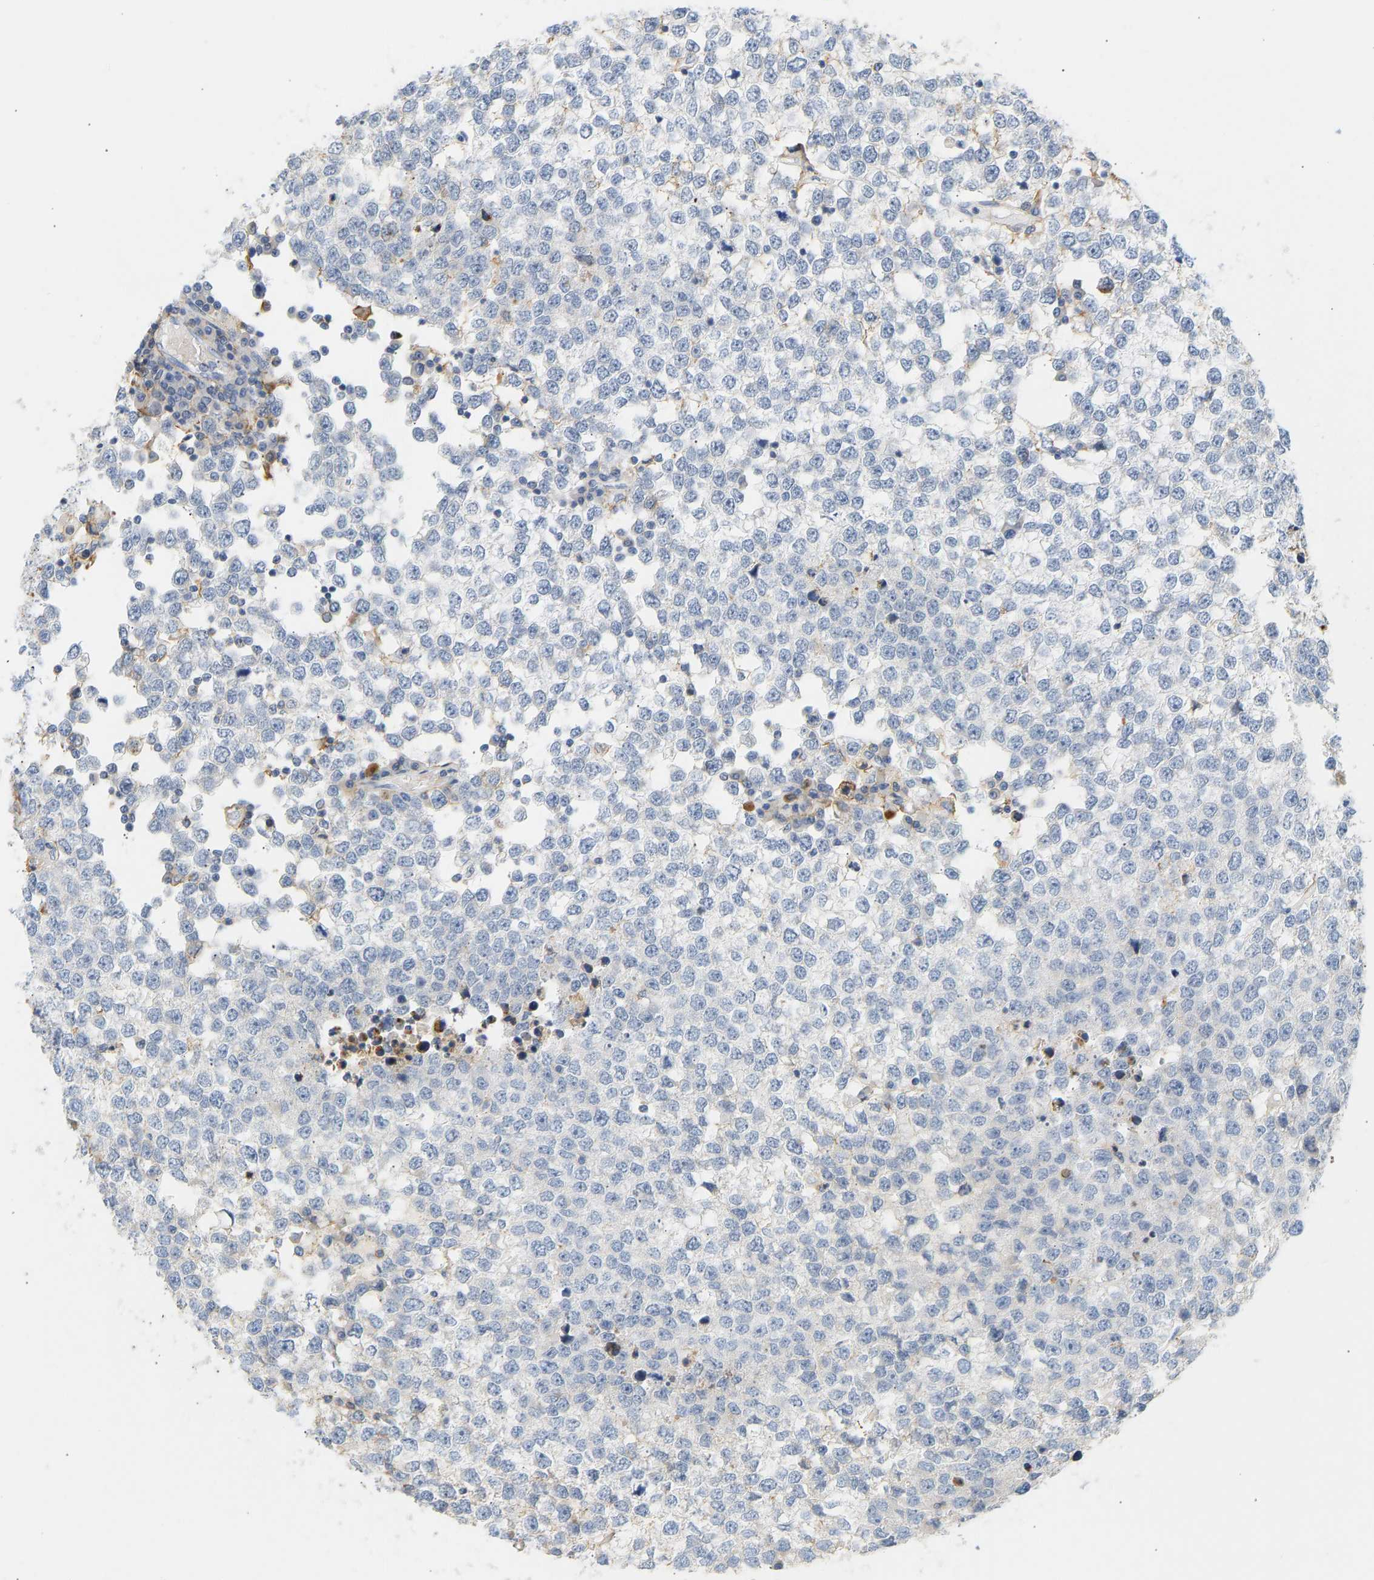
{"staining": {"intensity": "negative", "quantity": "none", "location": "none"}, "tissue": "testis cancer", "cell_type": "Tumor cells", "image_type": "cancer", "snomed": [{"axis": "morphology", "description": "Seminoma, NOS"}, {"axis": "topography", "description": "Testis"}], "caption": "Micrograph shows no protein staining in tumor cells of testis cancer tissue.", "gene": "BVES", "patient": {"sex": "male", "age": 65}}